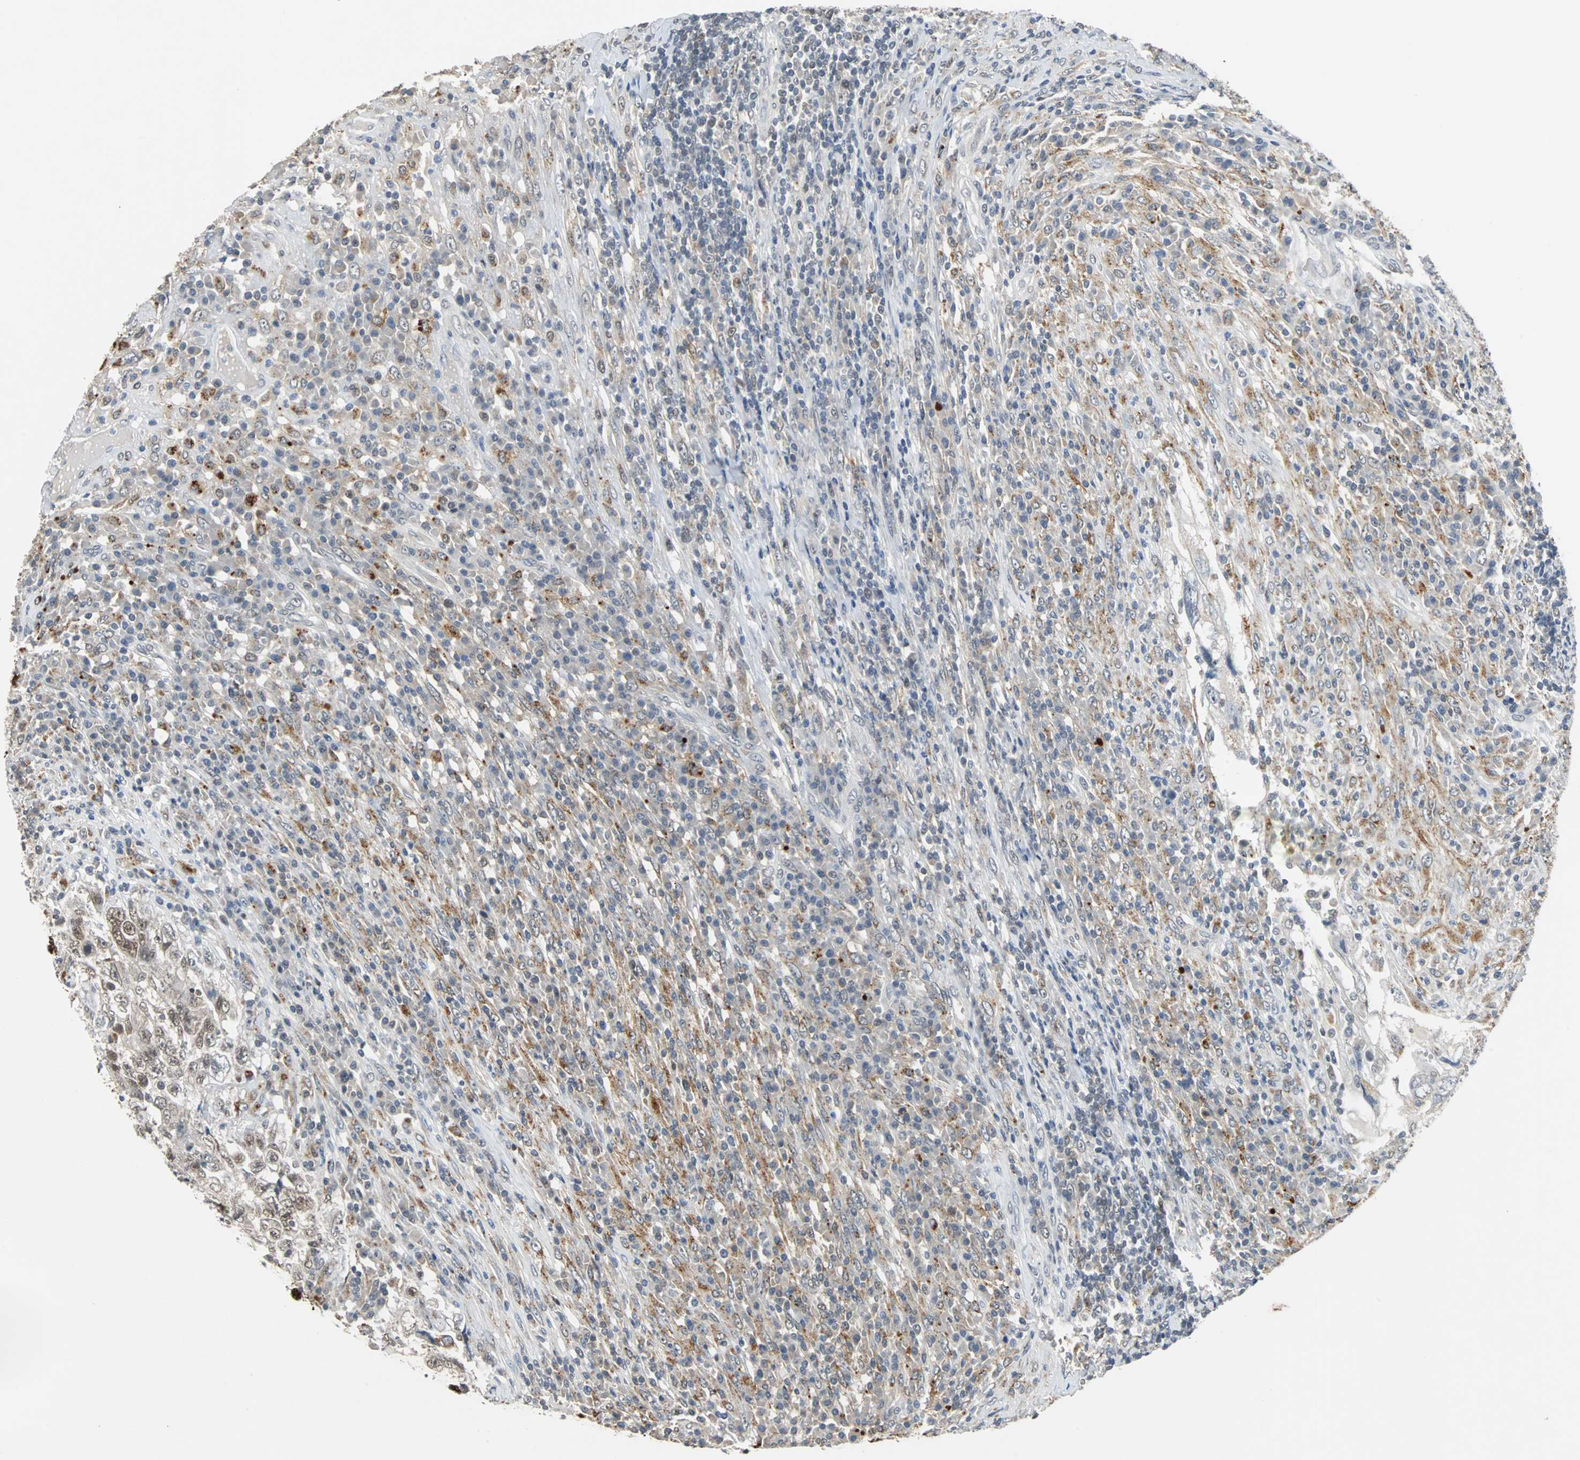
{"staining": {"intensity": "moderate", "quantity": ">75%", "location": "nuclear"}, "tissue": "testis cancer", "cell_type": "Tumor cells", "image_type": "cancer", "snomed": [{"axis": "morphology", "description": "Necrosis, NOS"}, {"axis": "morphology", "description": "Carcinoma, Embryonal, NOS"}, {"axis": "topography", "description": "Testis"}], "caption": "Protein staining of testis embryonal carcinoma tissue exhibits moderate nuclear expression in approximately >75% of tumor cells.", "gene": "HLX", "patient": {"sex": "male", "age": 19}}